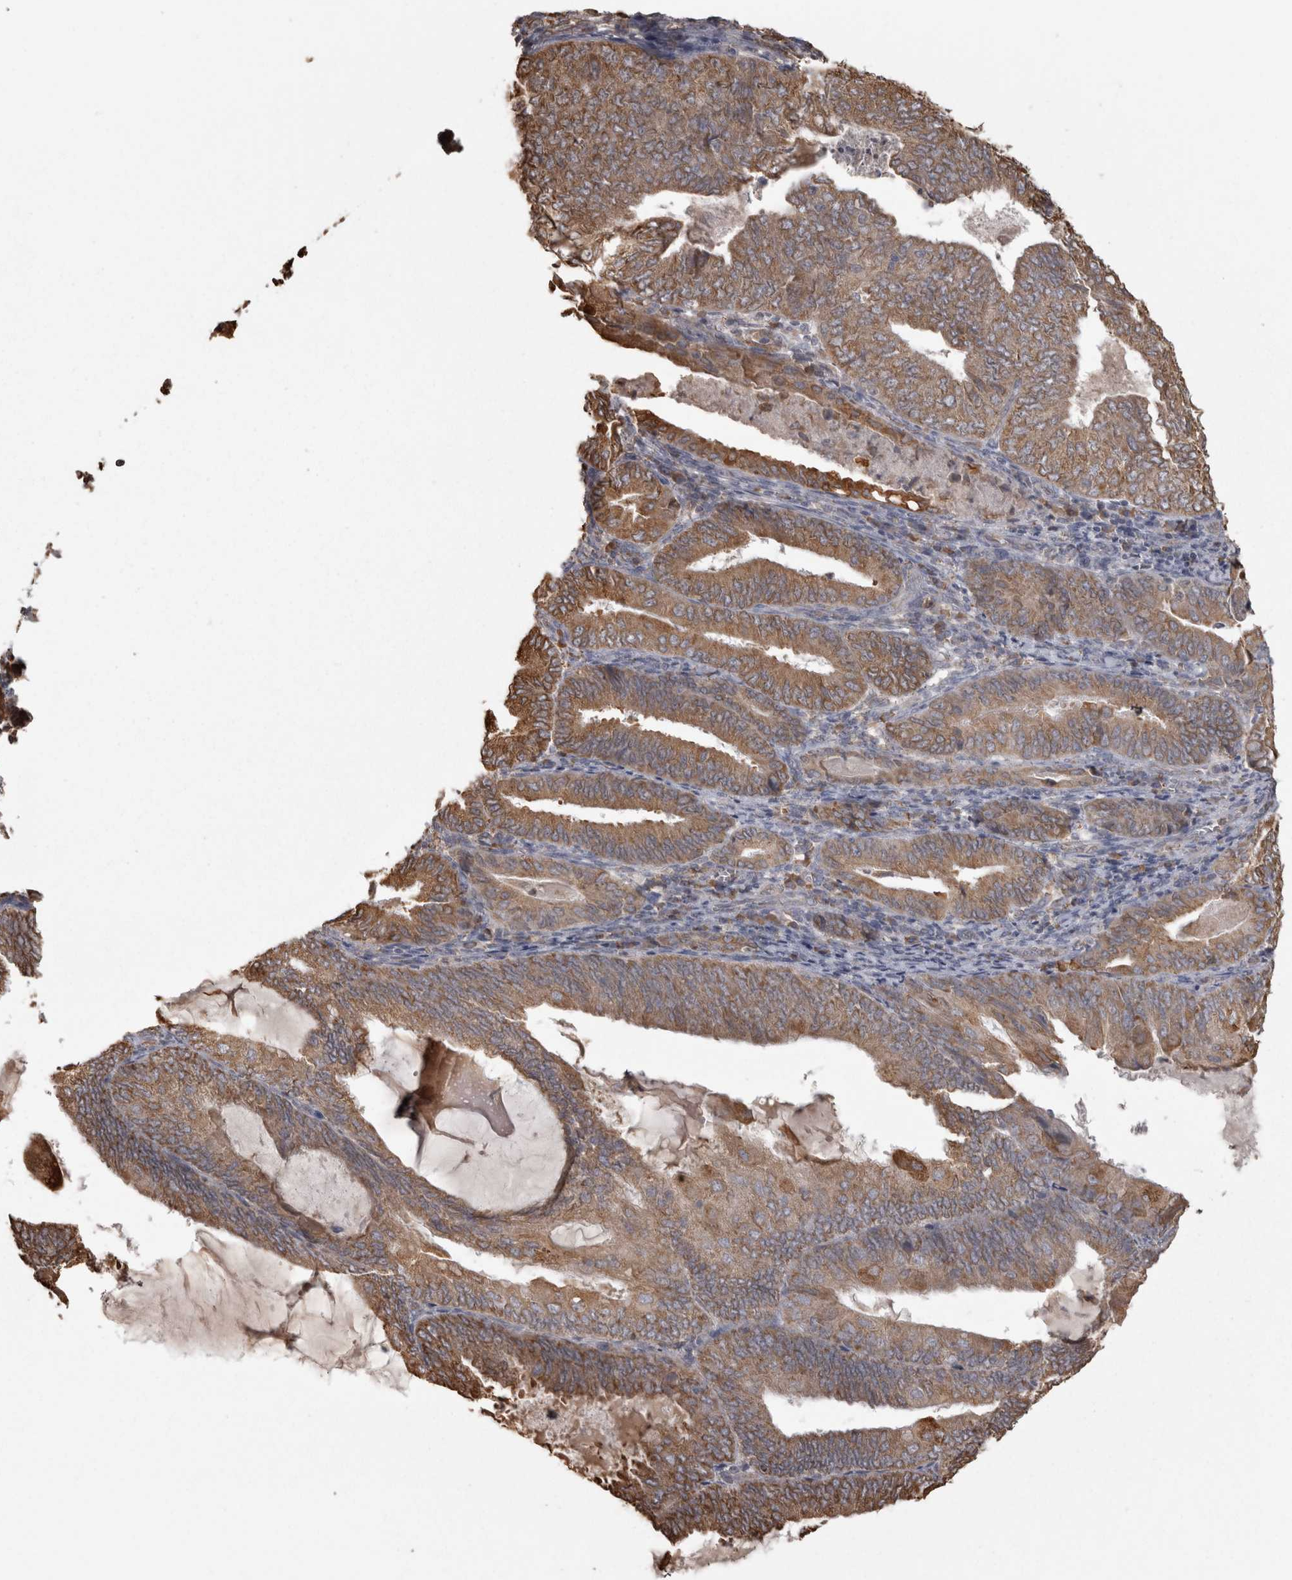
{"staining": {"intensity": "moderate", "quantity": ">75%", "location": "cytoplasmic/membranous"}, "tissue": "endometrial cancer", "cell_type": "Tumor cells", "image_type": "cancer", "snomed": [{"axis": "morphology", "description": "Adenocarcinoma, NOS"}, {"axis": "topography", "description": "Endometrium"}], "caption": "Tumor cells demonstrate moderate cytoplasmic/membranous staining in about >75% of cells in endometrial cancer (adenocarcinoma). Immunohistochemistry (ihc) stains the protein of interest in brown and the nuclei are stained blue.", "gene": "PON2", "patient": {"sex": "female", "age": 81}}